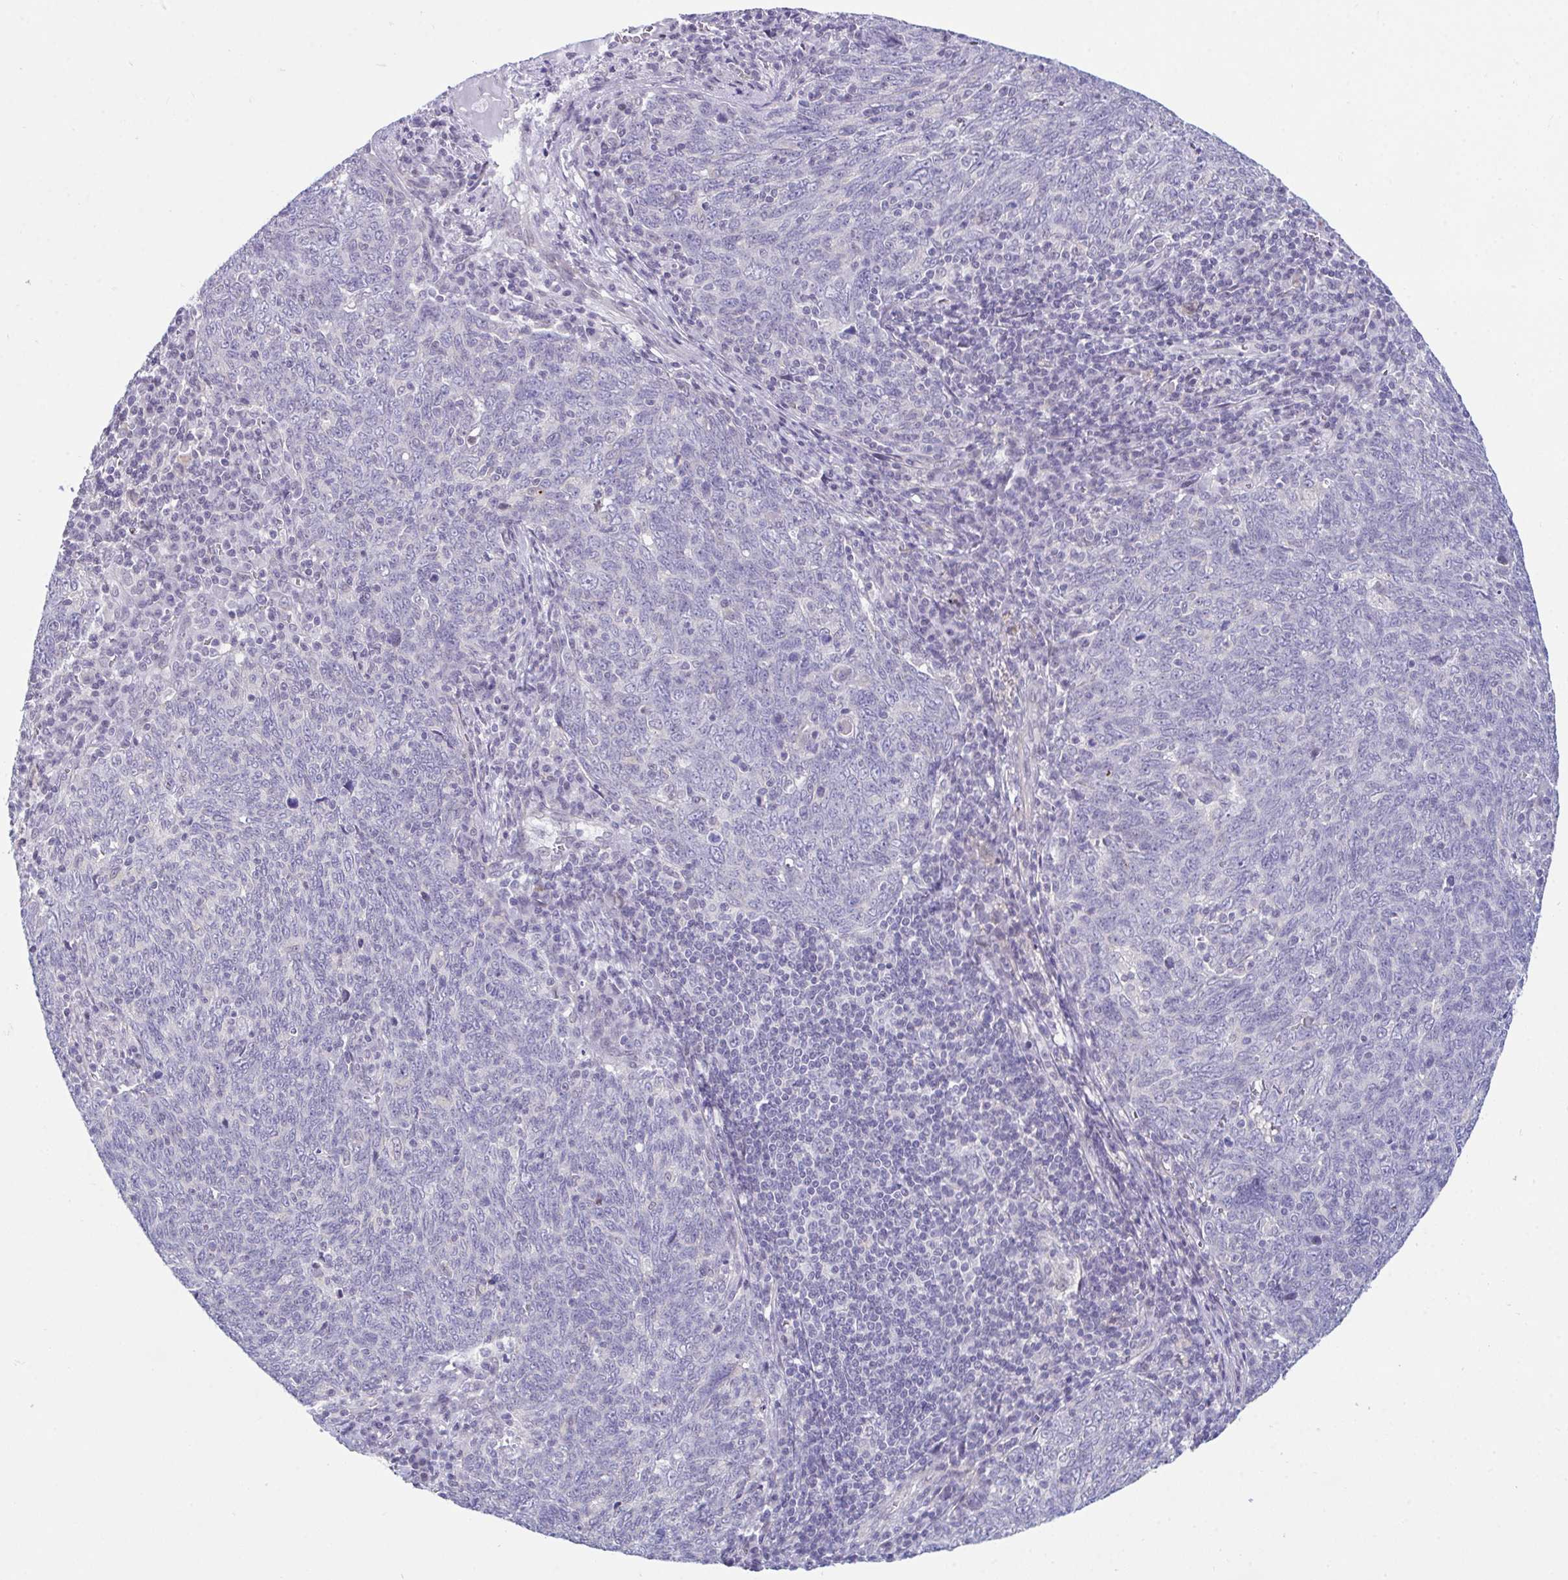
{"staining": {"intensity": "negative", "quantity": "none", "location": "none"}, "tissue": "lung cancer", "cell_type": "Tumor cells", "image_type": "cancer", "snomed": [{"axis": "morphology", "description": "Squamous cell carcinoma, NOS"}, {"axis": "topography", "description": "Lung"}], "caption": "This photomicrograph is of lung cancer (squamous cell carcinoma) stained with immunohistochemistry to label a protein in brown with the nuclei are counter-stained blue. There is no expression in tumor cells.", "gene": "ATP6V0D2", "patient": {"sex": "female", "age": 72}}